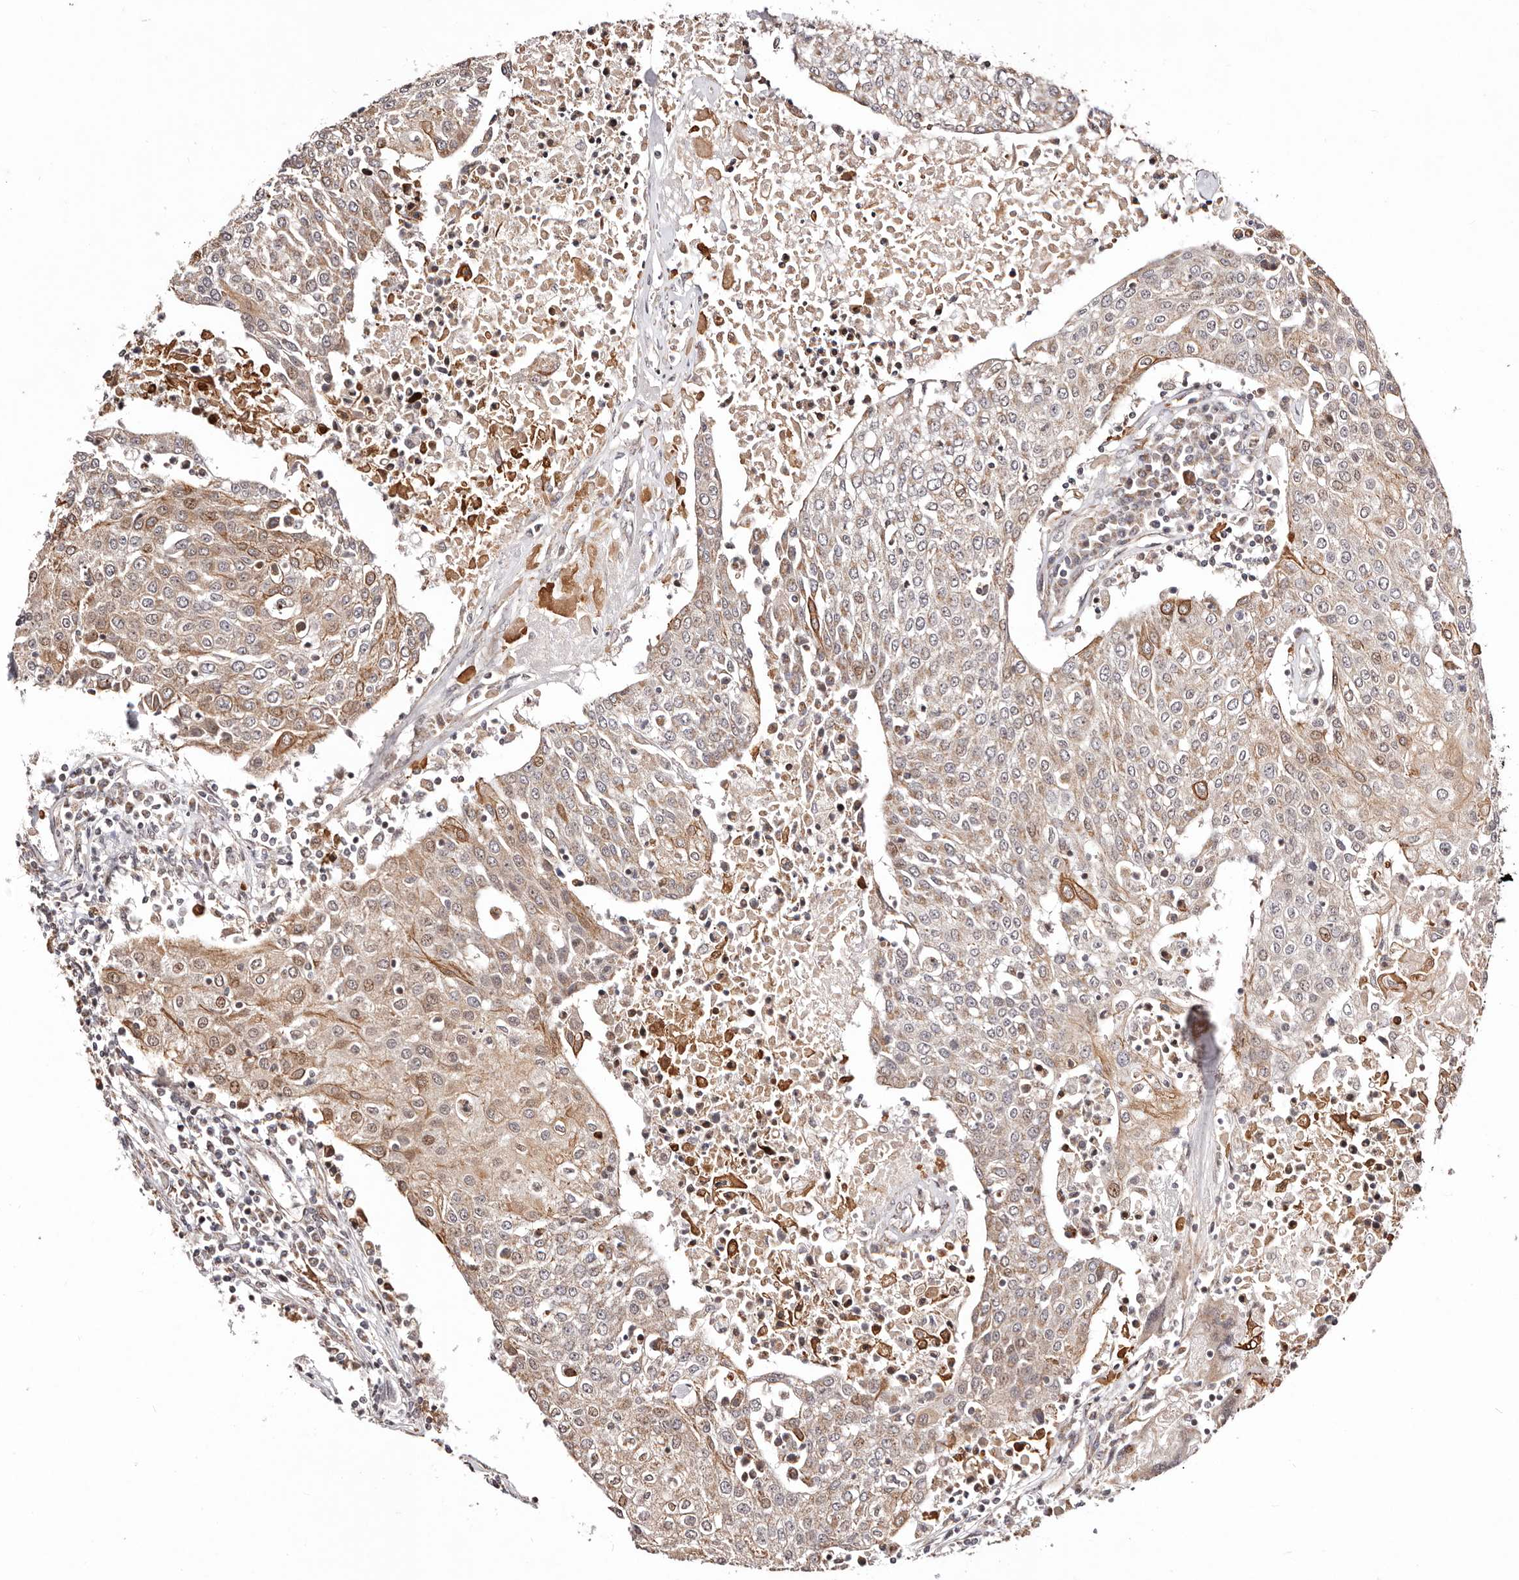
{"staining": {"intensity": "moderate", "quantity": "25%-75%", "location": "cytoplasmic/membranous"}, "tissue": "urothelial cancer", "cell_type": "Tumor cells", "image_type": "cancer", "snomed": [{"axis": "morphology", "description": "Urothelial carcinoma, High grade"}, {"axis": "topography", "description": "Urinary bladder"}], "caption": "Tumor cells display moderate cytoplasmic/membranous positivity in approximately 25%-75% of cells in high-grade urothelial carcinoma. (IHC, brightfield microscopy, high magnification).", "gene": "HIVEP3", "patient": {"sex": "female", "age": 85}}